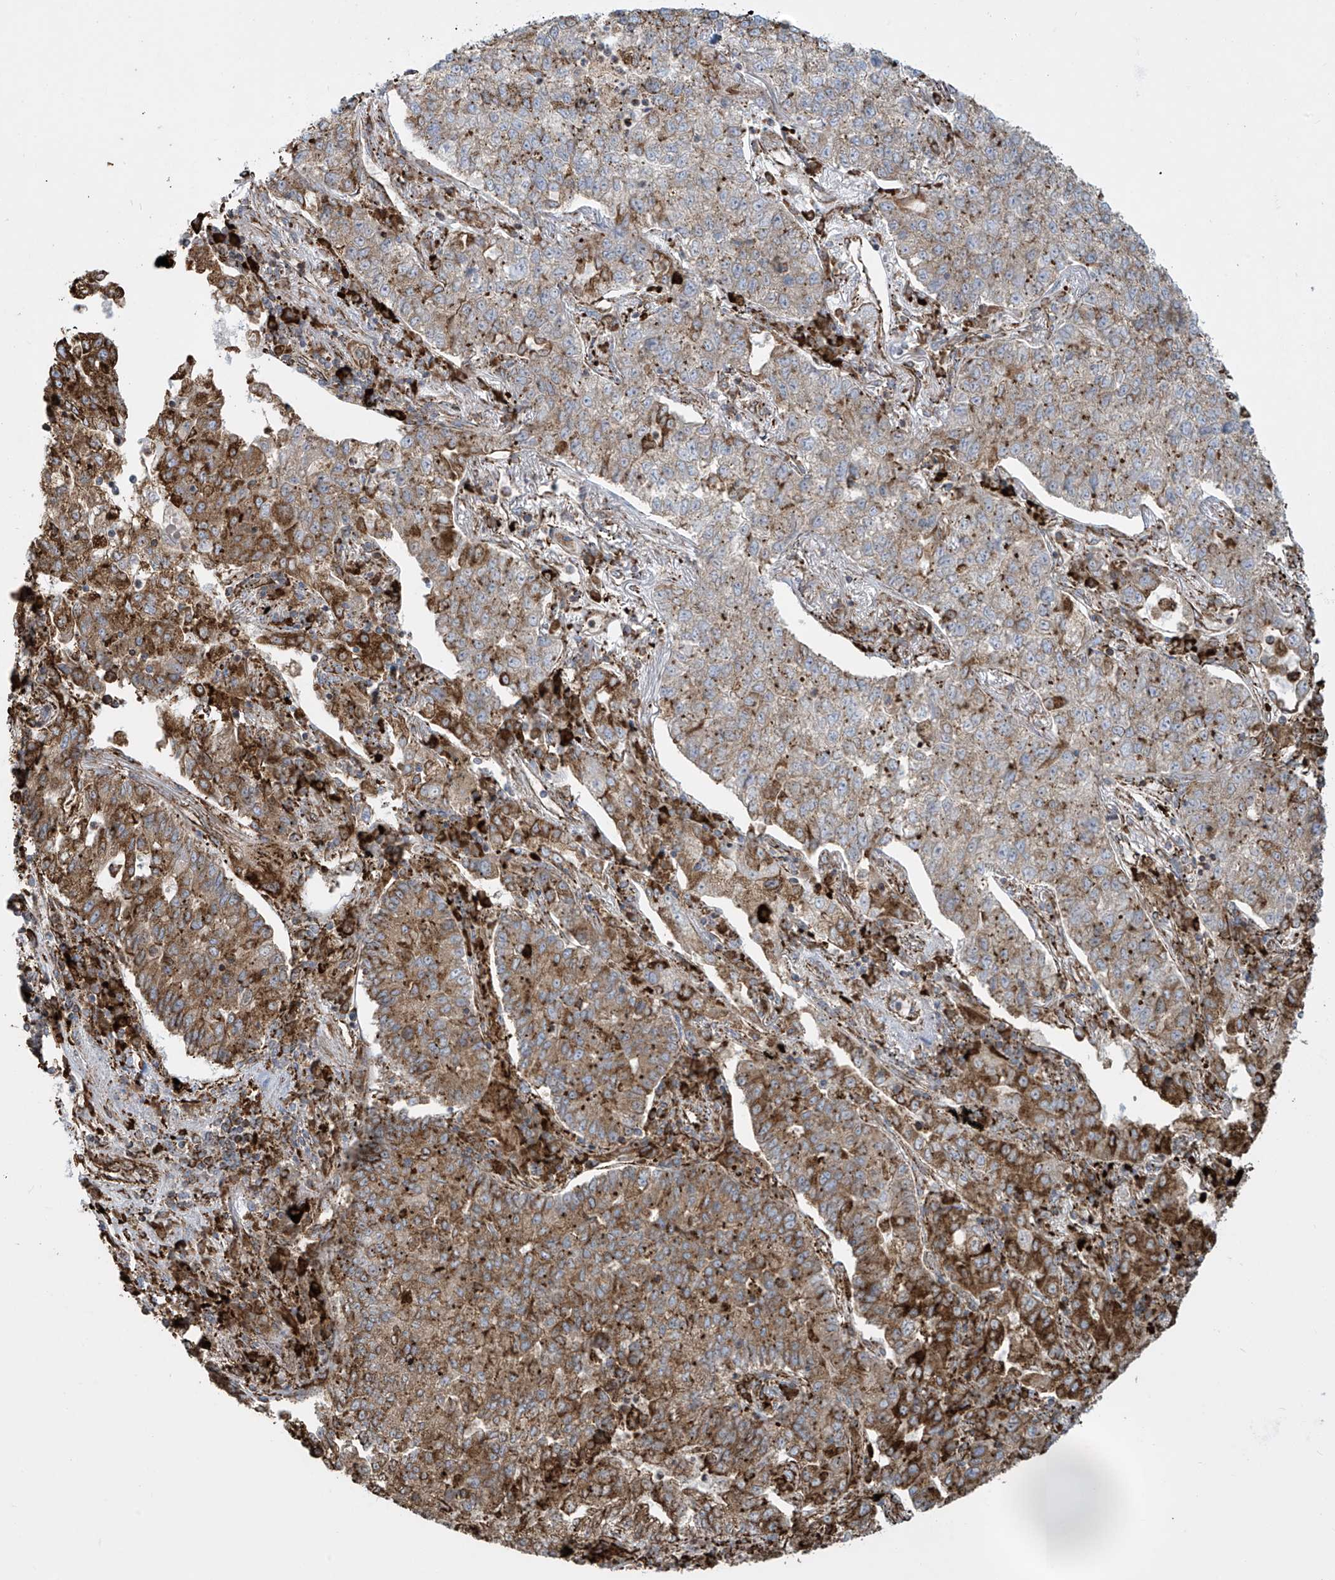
{"staining": {"intensity": "strong", "quantity": "25%-75%", "location": "cytoplasmic/membranous"}, "tissue": "lung cancer", "cell_type": "Tumor cells", "image_type": "cancer", "snomed": [{"axis": "morphology", "description": "Adenocarcinoma, NOS"}, {"axis": "topography", "description": "Lung"}], "caption": "Brown immunohistochemical staining in lung cancer (adenocarcinoma) shows strong cytoplasmic/membranous expression in approximately 25%-75% of tumor cells. The staining is performed using DAB brown chromogen to label protein expression. The nuclei are counter-stained blue using hematoxylin.", "gene": "MX1", "patient": {"sex": "male", "age": 49}}